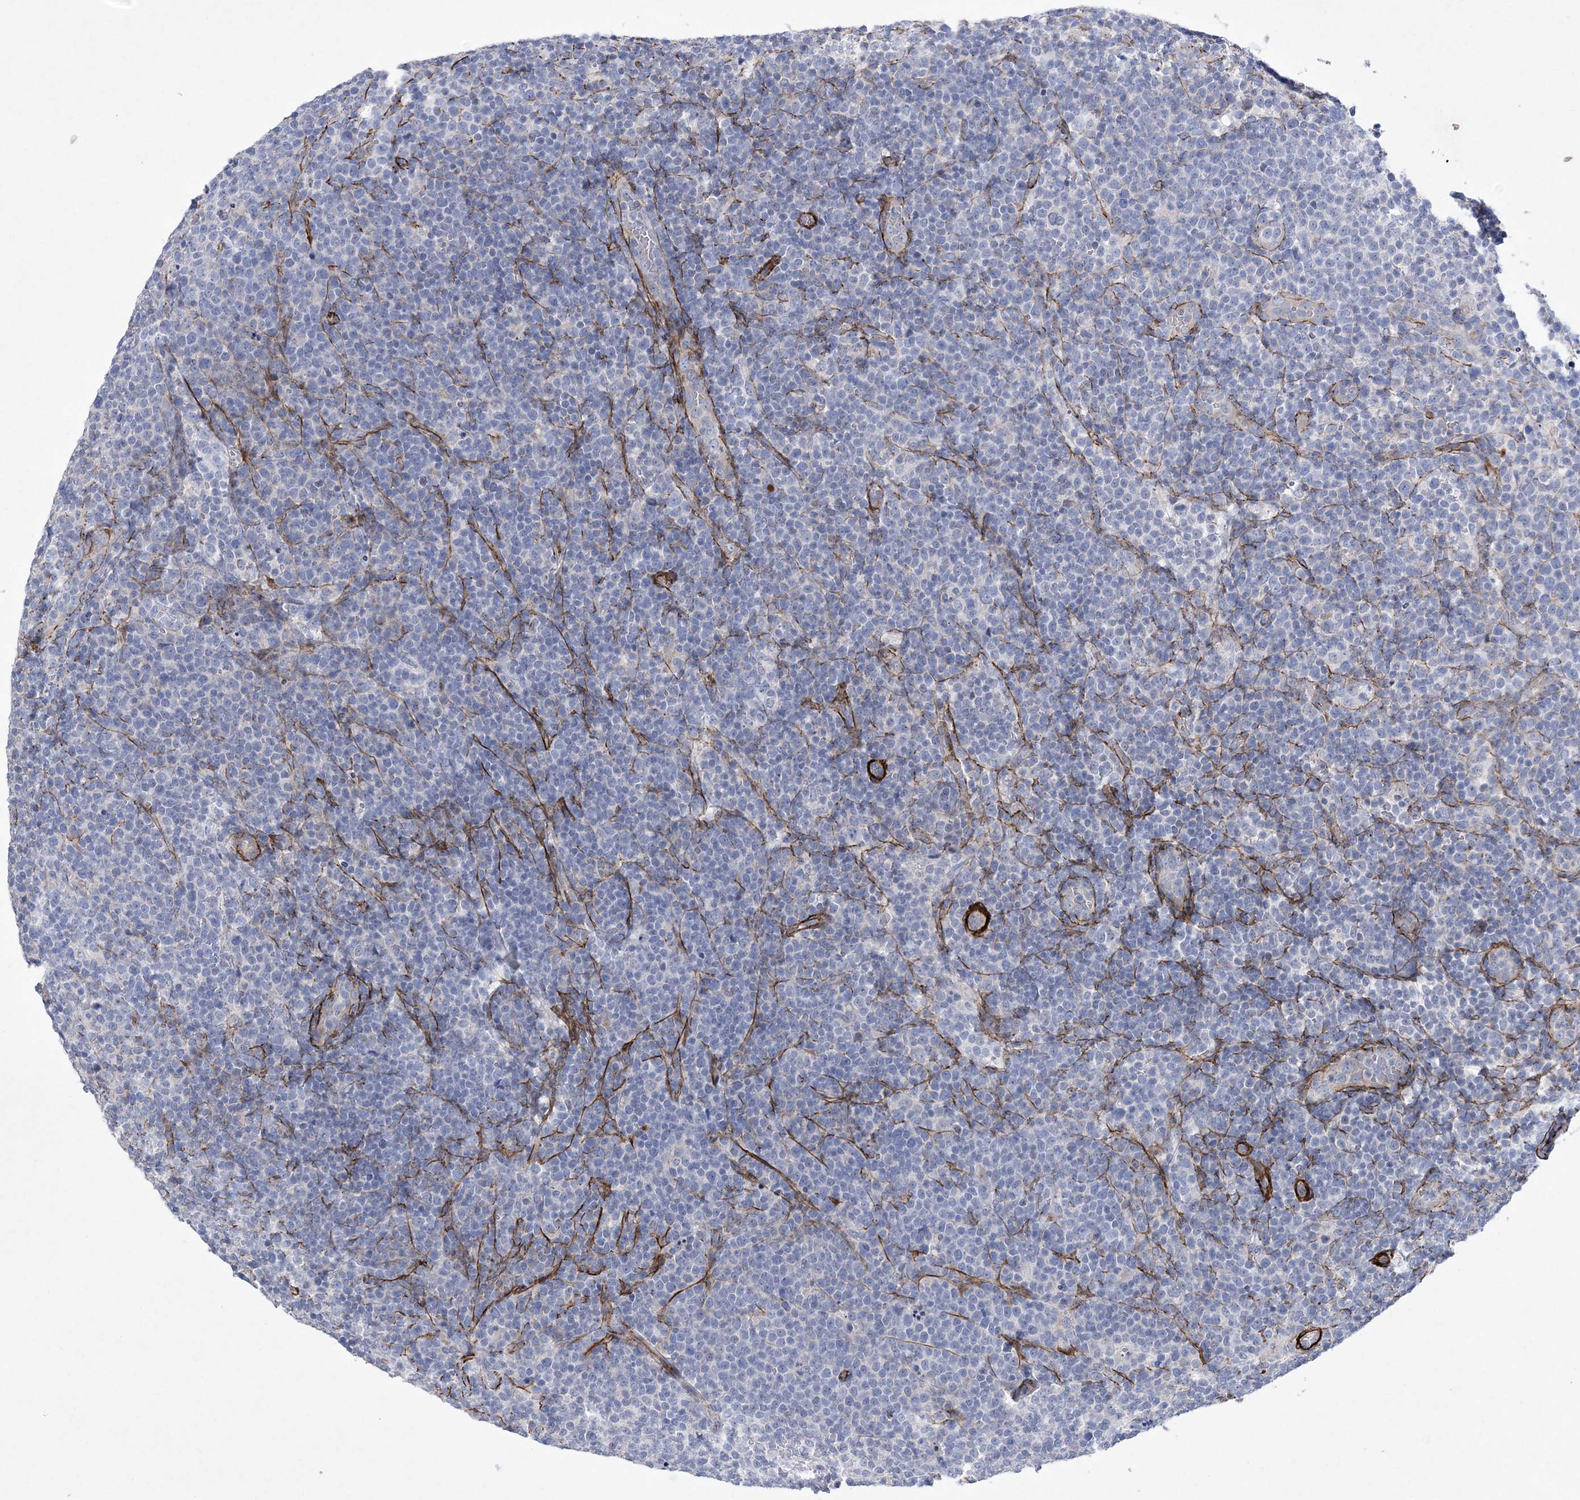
{"staining": {"intensity": "negative", "quantity": "none", "location": "none"}, "tissue": "lymphoma", "cell_type": "Tumor cells", "image_type": "cancer", "snomed": [{"axis": "morphology", "description": "Malignant lymphoma, non-Hodgkin's type, High grade"}, {"axis": "topography", "description": "Lymph node"}], "caption": "A high-resolution histopathology image shows immunohistochemistry (IHC) staining of high-grade malignant lymphoma, non-Hodgkin's type, which exhibits no significant staining in tumor cells. (Brightfield microscopy of DAB immunohistochemistry at high magnification).", "gene": "ARSJ", "patient": {"sex": "male", "age": 61}}